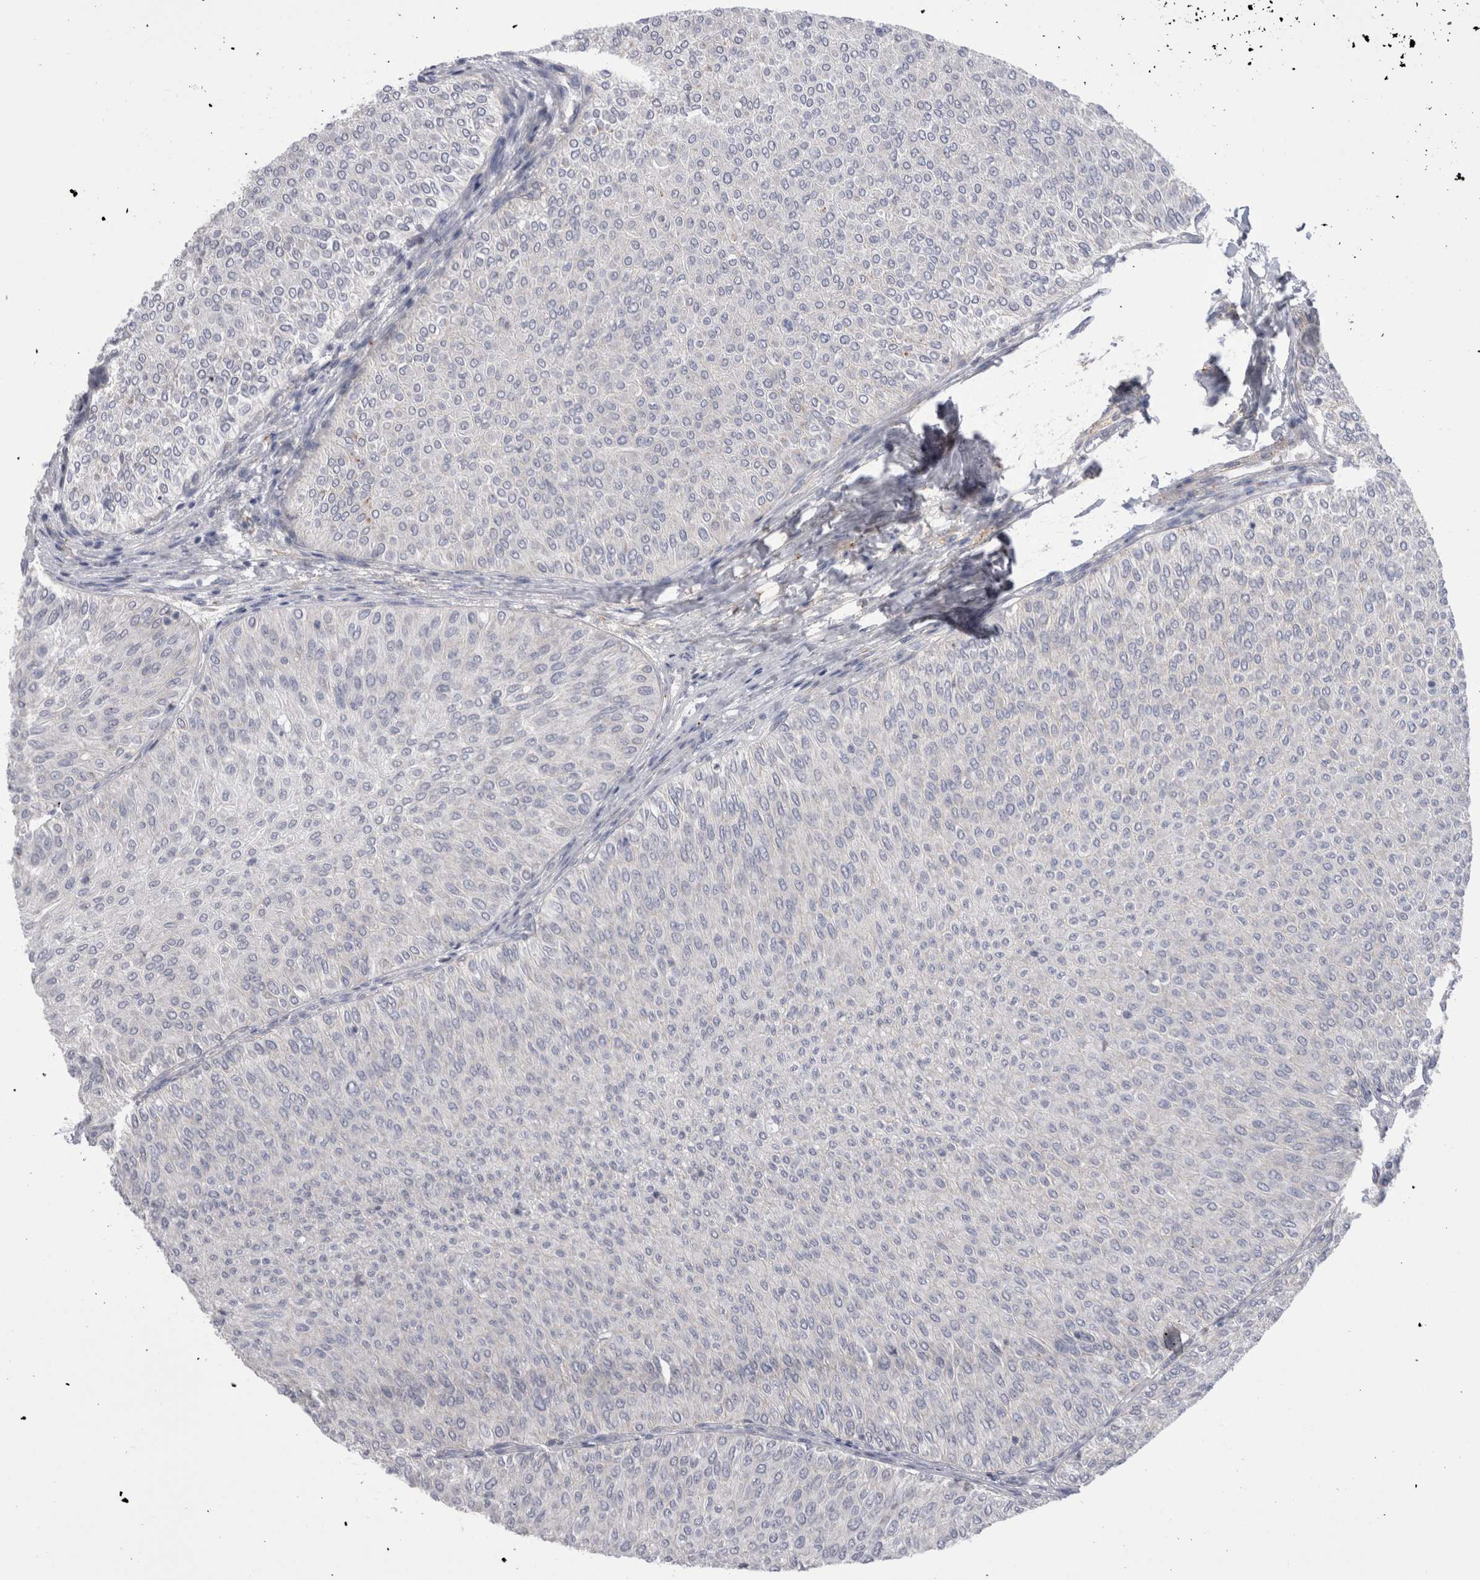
{"staining": {"intensity": "negative", "quantity": "none", "location": "none"}, "tissue": "urothelial cancer", "cell_type": "Tumor cells", "image_type": "cancer", "snomed": [{"axis": "morphology", "description": "Urothelial carcinoma, Low grade"}, {"axis": "topography", "description": "Urinary bladder"}], "caption": "An IHC micrograph of urothelial cancer is shown. There is no staining in tumor cells of urothelial cancer. The staining was performed using DAB (3,3'-diaminobenzidine) to visualize the protein expression in brown, while the nuclei were stained in blue with hematoxylin (Magnification: 20x).", "gene": "EPDR1", "patient": {"sex": "male", "age": 78}}